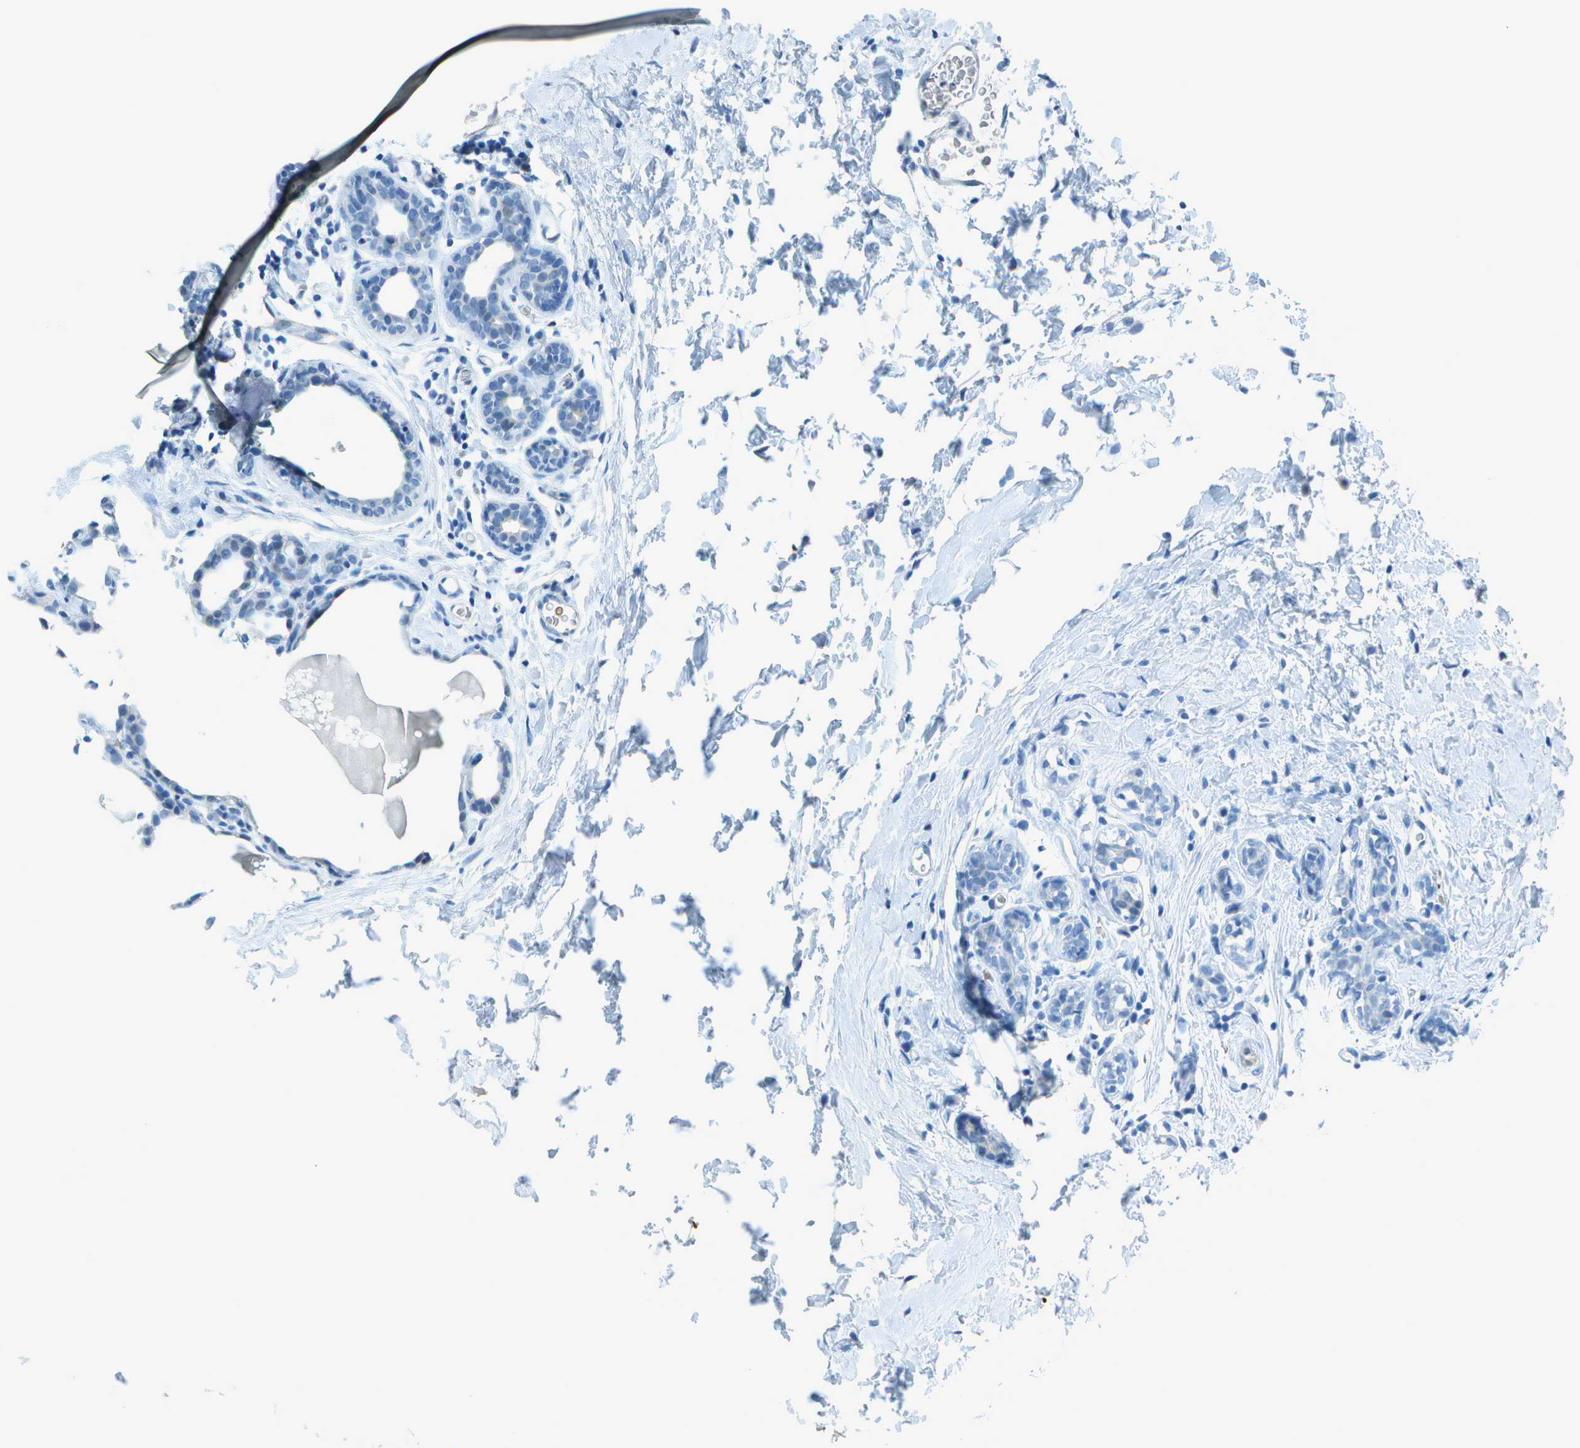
{"staining": {"intensity": "negative", "quantity": "none", "location": "none"}, "tissue": "breast cancer", "cell_type": "Tumor cells", "image_type": "cancer", "snomed": [{"axis": "morphology", "description": "Normal tissue, NOS"}, {"axis": "morphology", "description": "Duct carcinoma"}, {"axis": "topography", "description": "Breast"}], "caption": "A high-resolution micrograph shows immunohistochemistry staining of intraductal carcinoma (breast), which reveals no significant expression in tumor cells.", "gene": "ASL", "patient": {"sex": "female", "age": 40}}